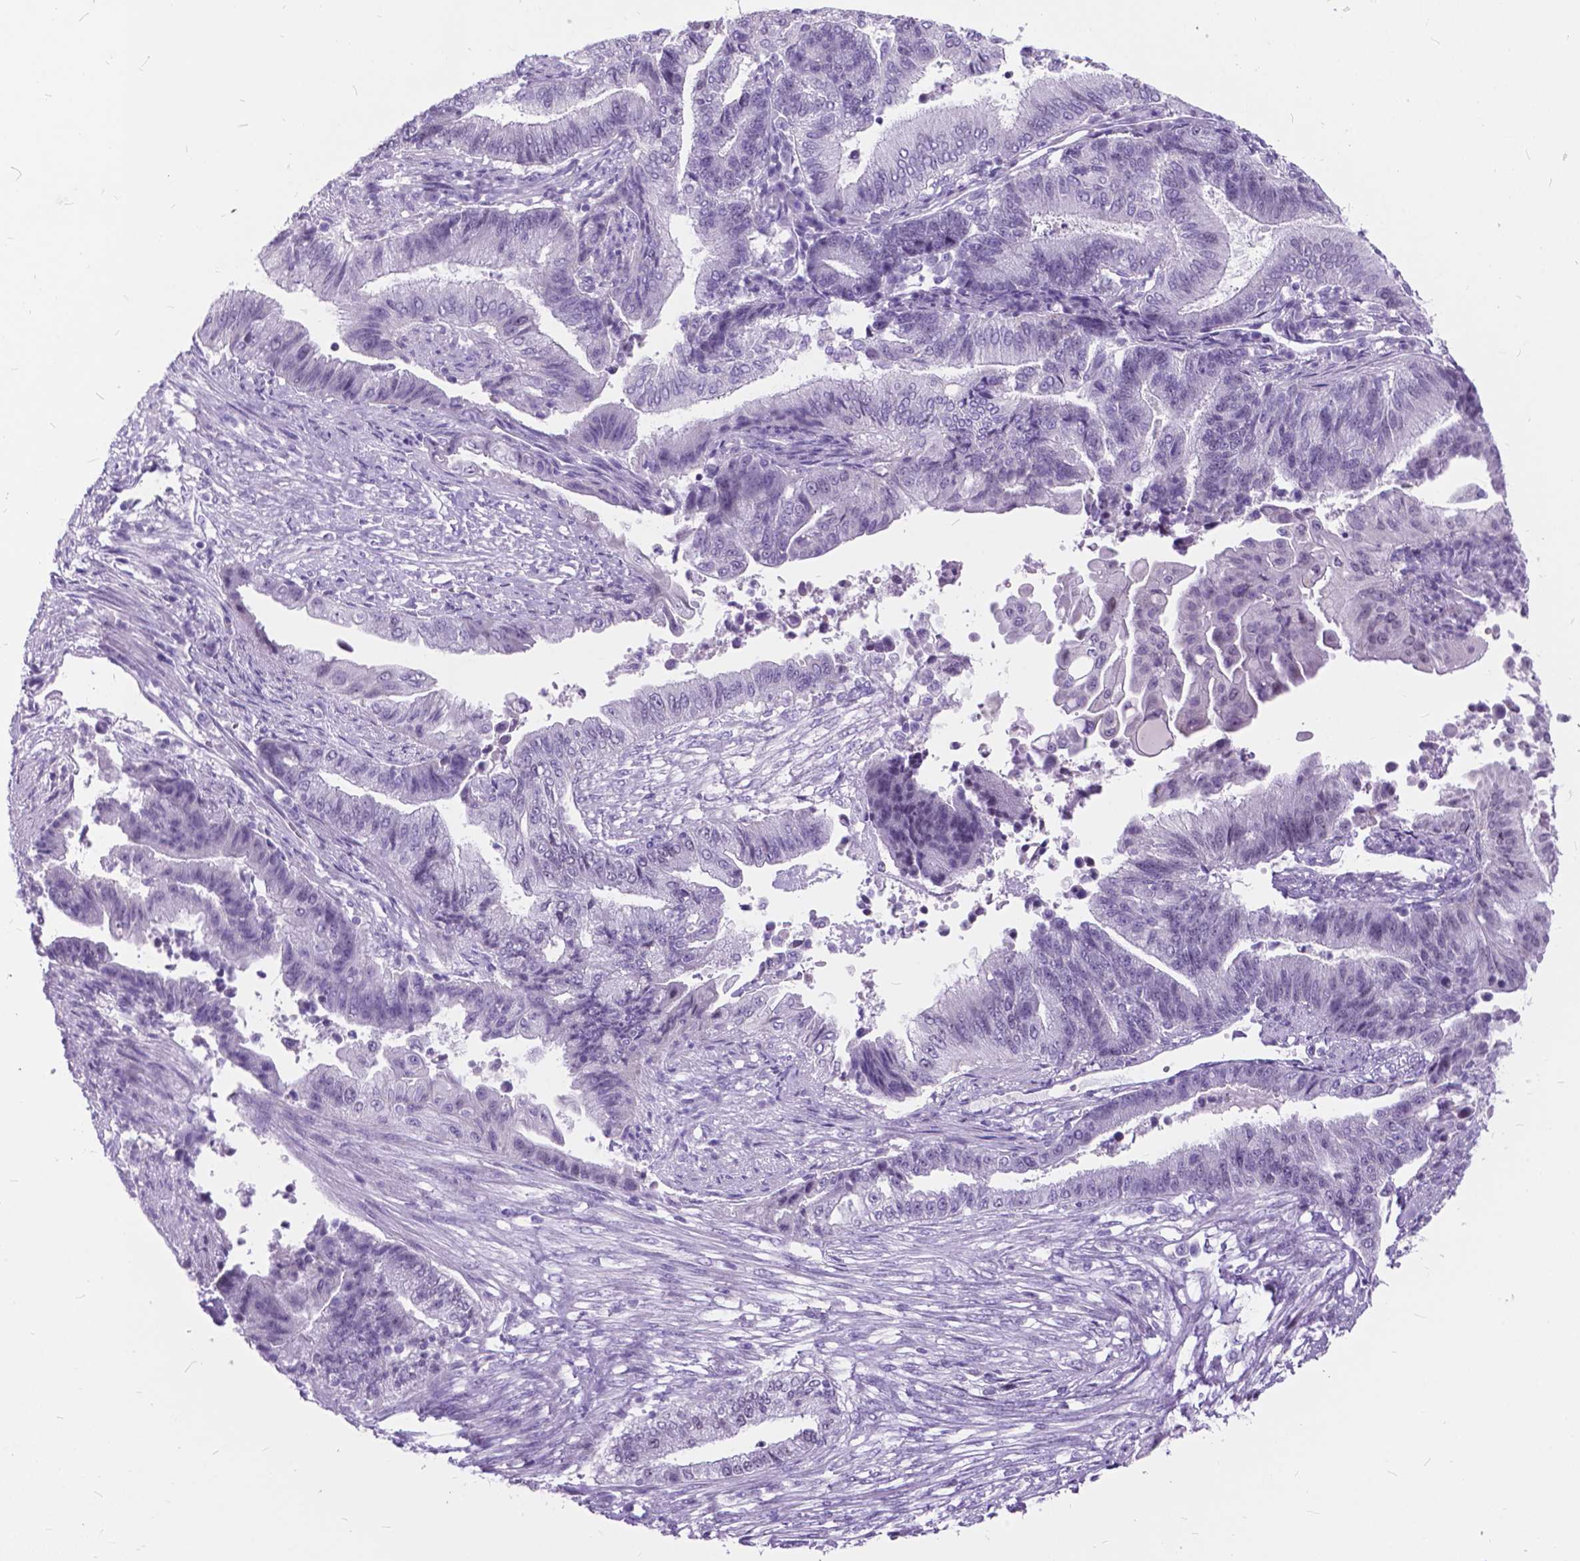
{"staining": {"intensity": "negative", "quantity": "none", "location": "none"}, "tissue": "endometrial cancer", "cell_type": "Tumor cells", "image_type": "cancer", "snomed": [{"axis": "morphology", "description": "Adenocarcinoma, NOS"}, {"axis": "topography", "description": "Uterus"}, {"axis": "topography", "description": "Endometrium"}], "caption": "This micrograph is of endometrial adenocarcinoma stained with immunohistochemistry (IHC) to label a protein in brown with the nuclei are counter-stained blue. There is no staining in tumor cells. (Stains: DAB (3,3'-diaminobenzidine) IHC with hematoxylin counter stain, Microscopy: brightfield microscopy at high magnification).", "gene": "BSND", "patient": {"sex": "female", "age": 54}}